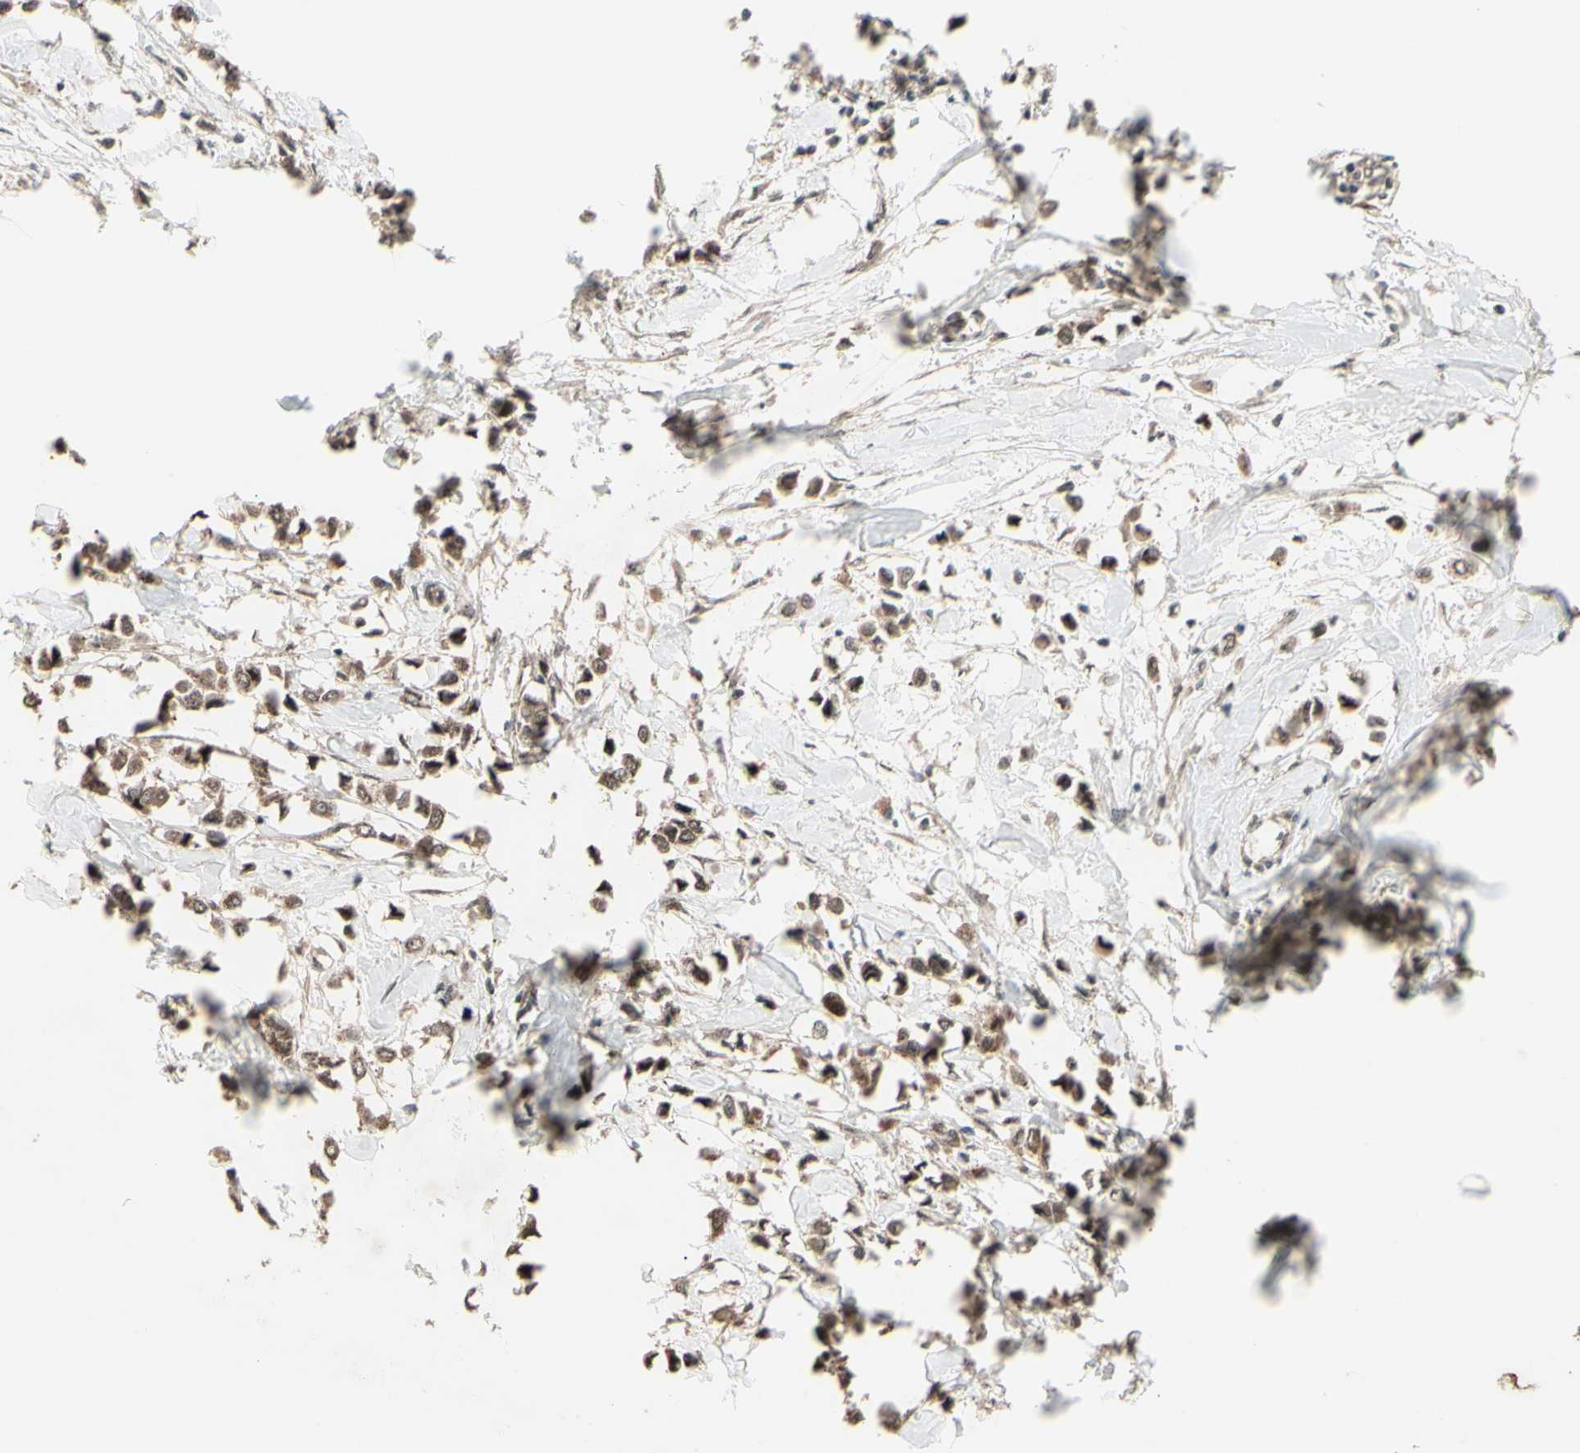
{"staining": {"intensity": "moderate", "quantity": ">75%", "location": "cytoplasmic/membranous"}, "tissue": "breast cancer", "cell_type": "Tumor cells", "image_type": "cancer", "snomed": [{"axis": "morphology", "description": "Lobular carcinoma"}, {"axis": "topography", "description": "Skin"}, {"axis": "topography", "description": "Breast"}], "caption": "IHC image of neoplastic tissue: breast cancer (lobular carcinoma) stained using IHC exhibits medium levels of moderate protein expression localized specifically in the cytoplasmic/membranous of tumor cells, appearing as a cytoplasmic/membranous brown color.", "gene": "MLF2", "patient": {"sex": "female", "age": 46}}